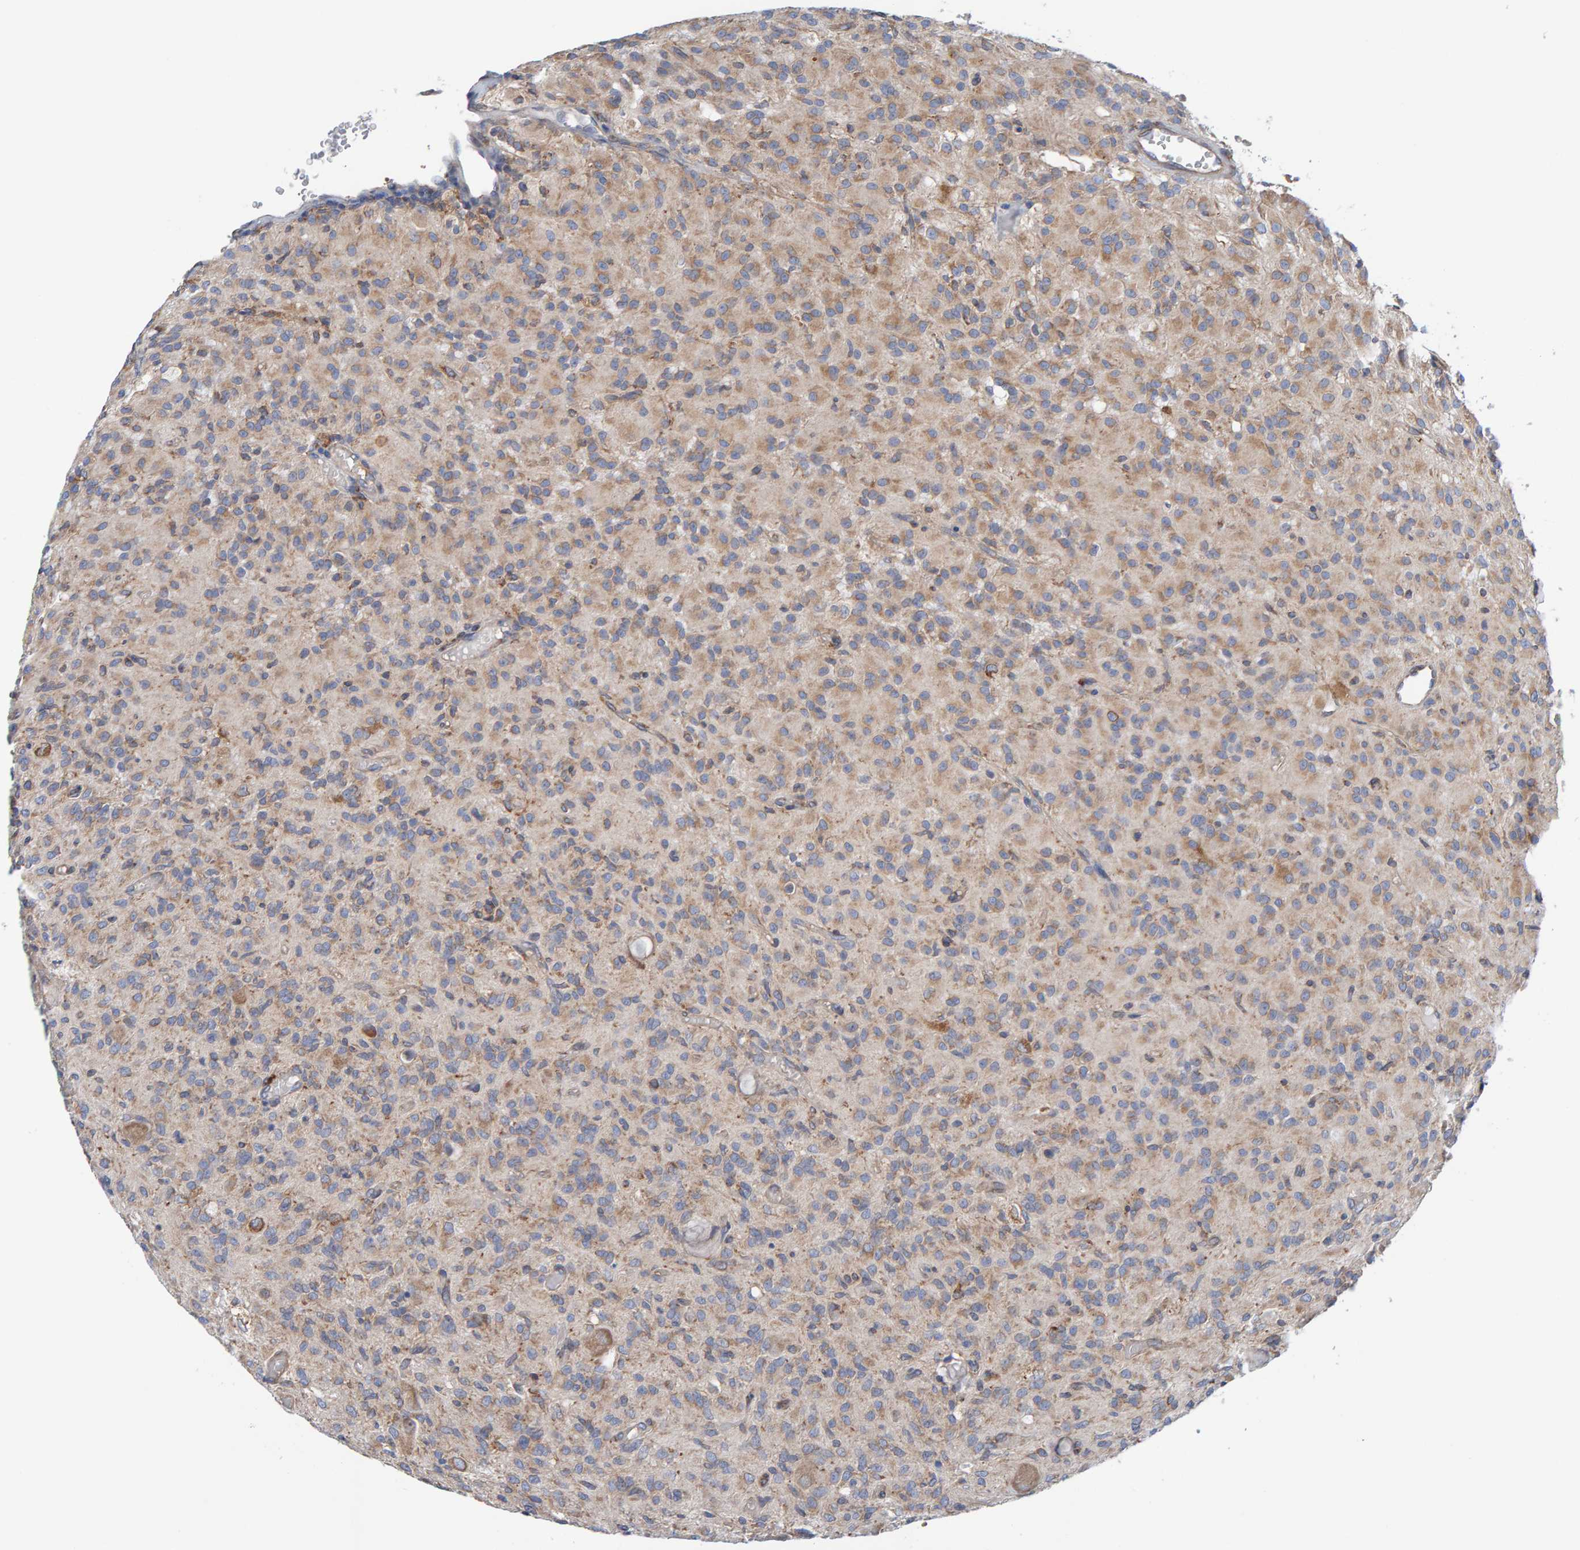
{"staining": {"intensity": "weak", "quantity": ">75%", "location": "cytoplasmic/membranous"}, "tissue": "glioma", "cell_type": "Tumor cells", "image_type": "cancer", "snomed": [{"axis": "morphology", "description": "Glioma, malignant, High grade"}, {"axis": "topography", "description": "Brain"}], "caption": "High-grade glioma (malignant) stained with immunohistochemistry demonstrates weak cytoplasmic/membranous expression in approximately >75% of tumor cells.", "gene": "CDK5RAP3", "patient": {"sex": "female", "age": 59}}